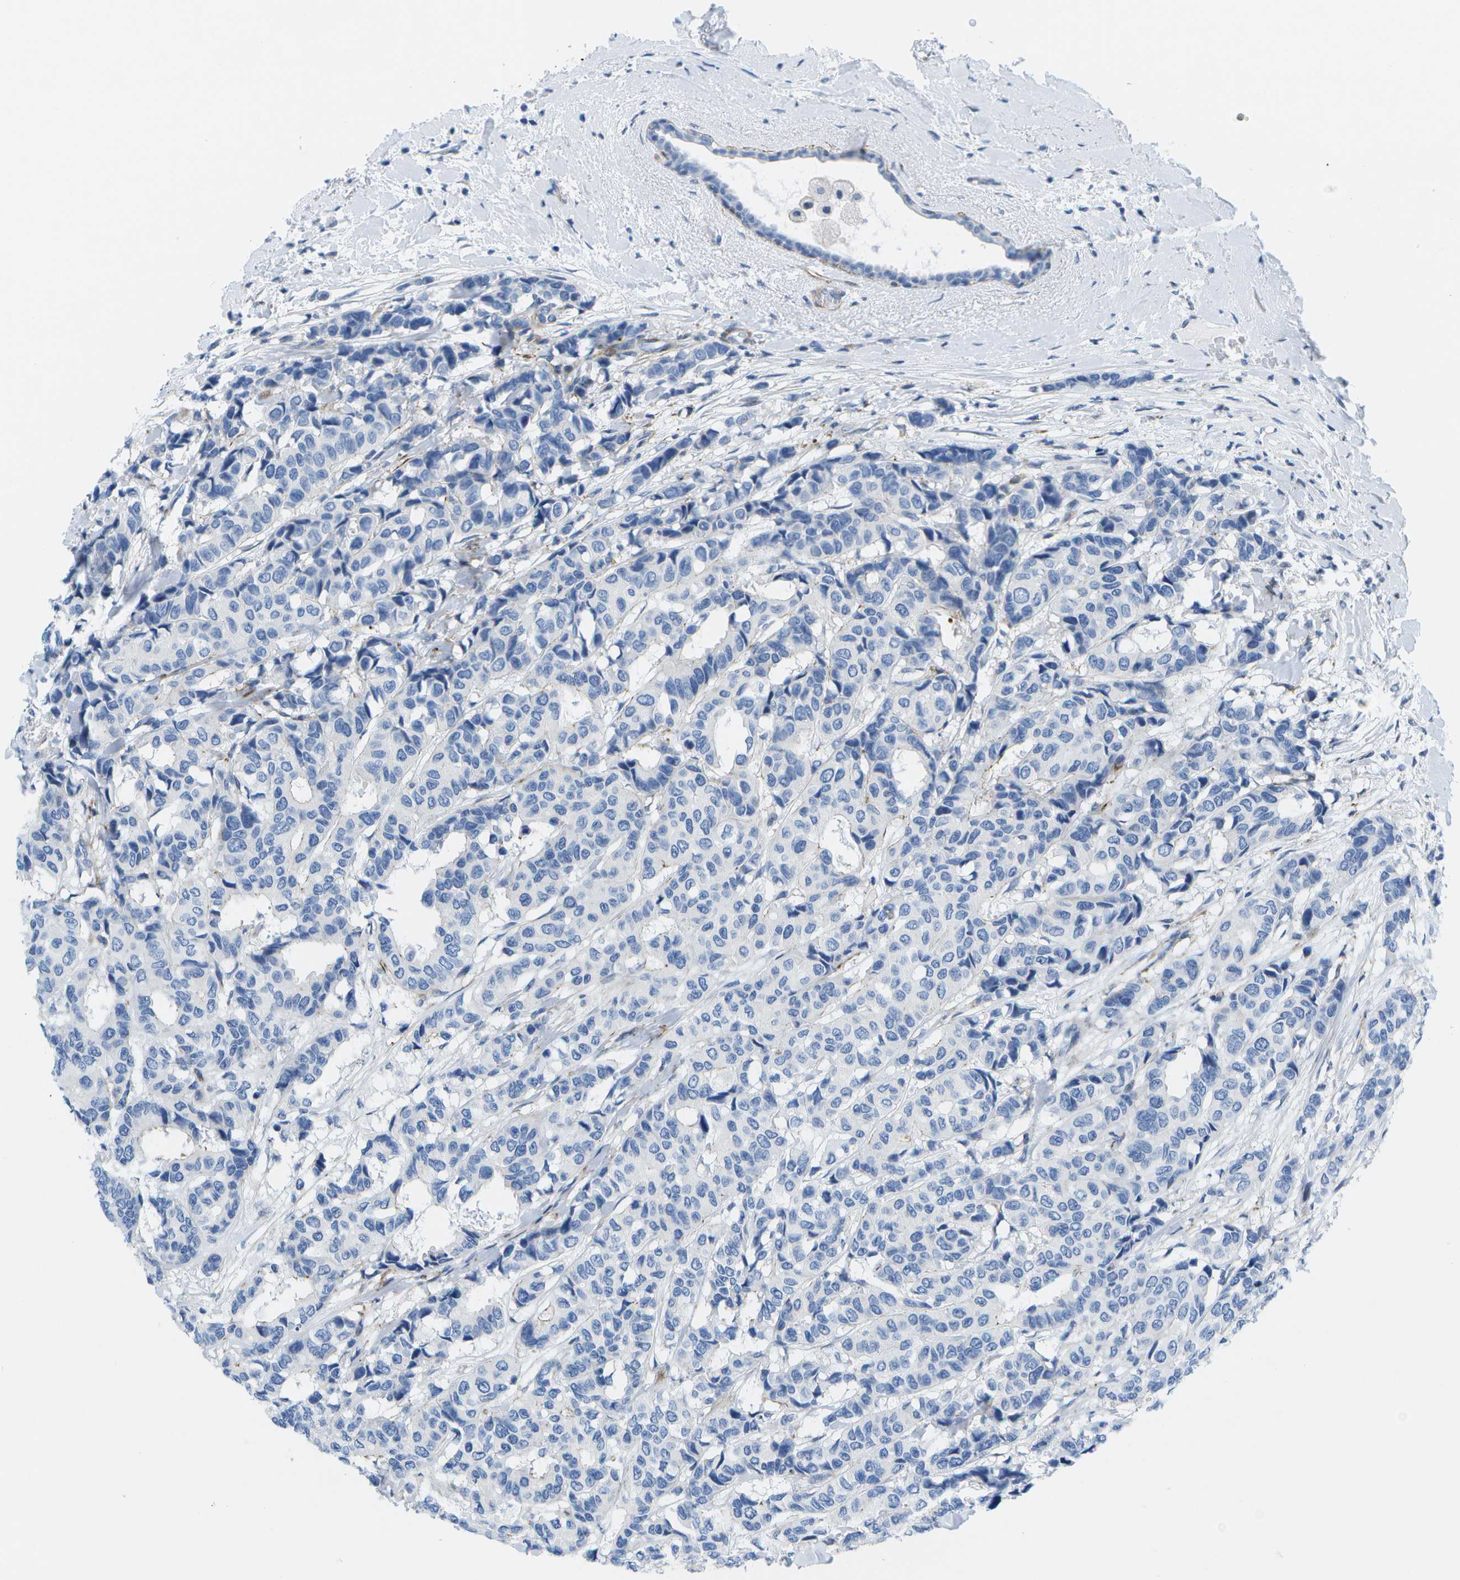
{"staining": {"intensity": "negative", "quantity": "none", "location": "none"}, "tissue": "breast cancer", "cell_type": "Tumor cells", "image_type": "cancer", "snomed": [{"axis": "morphology", "description": "Duct carcinoma"}, {"axis": "topography", "description": "Breast"}], "caption": "Breast cancer was stained to show a protein in brown. There is no significant staining in tumor cells. (DAB (3,3'-diaminobenzidine) IHC, high magnification).", "gene": "ADGRG6", "patient": {"sex": "female", "age": 87}}